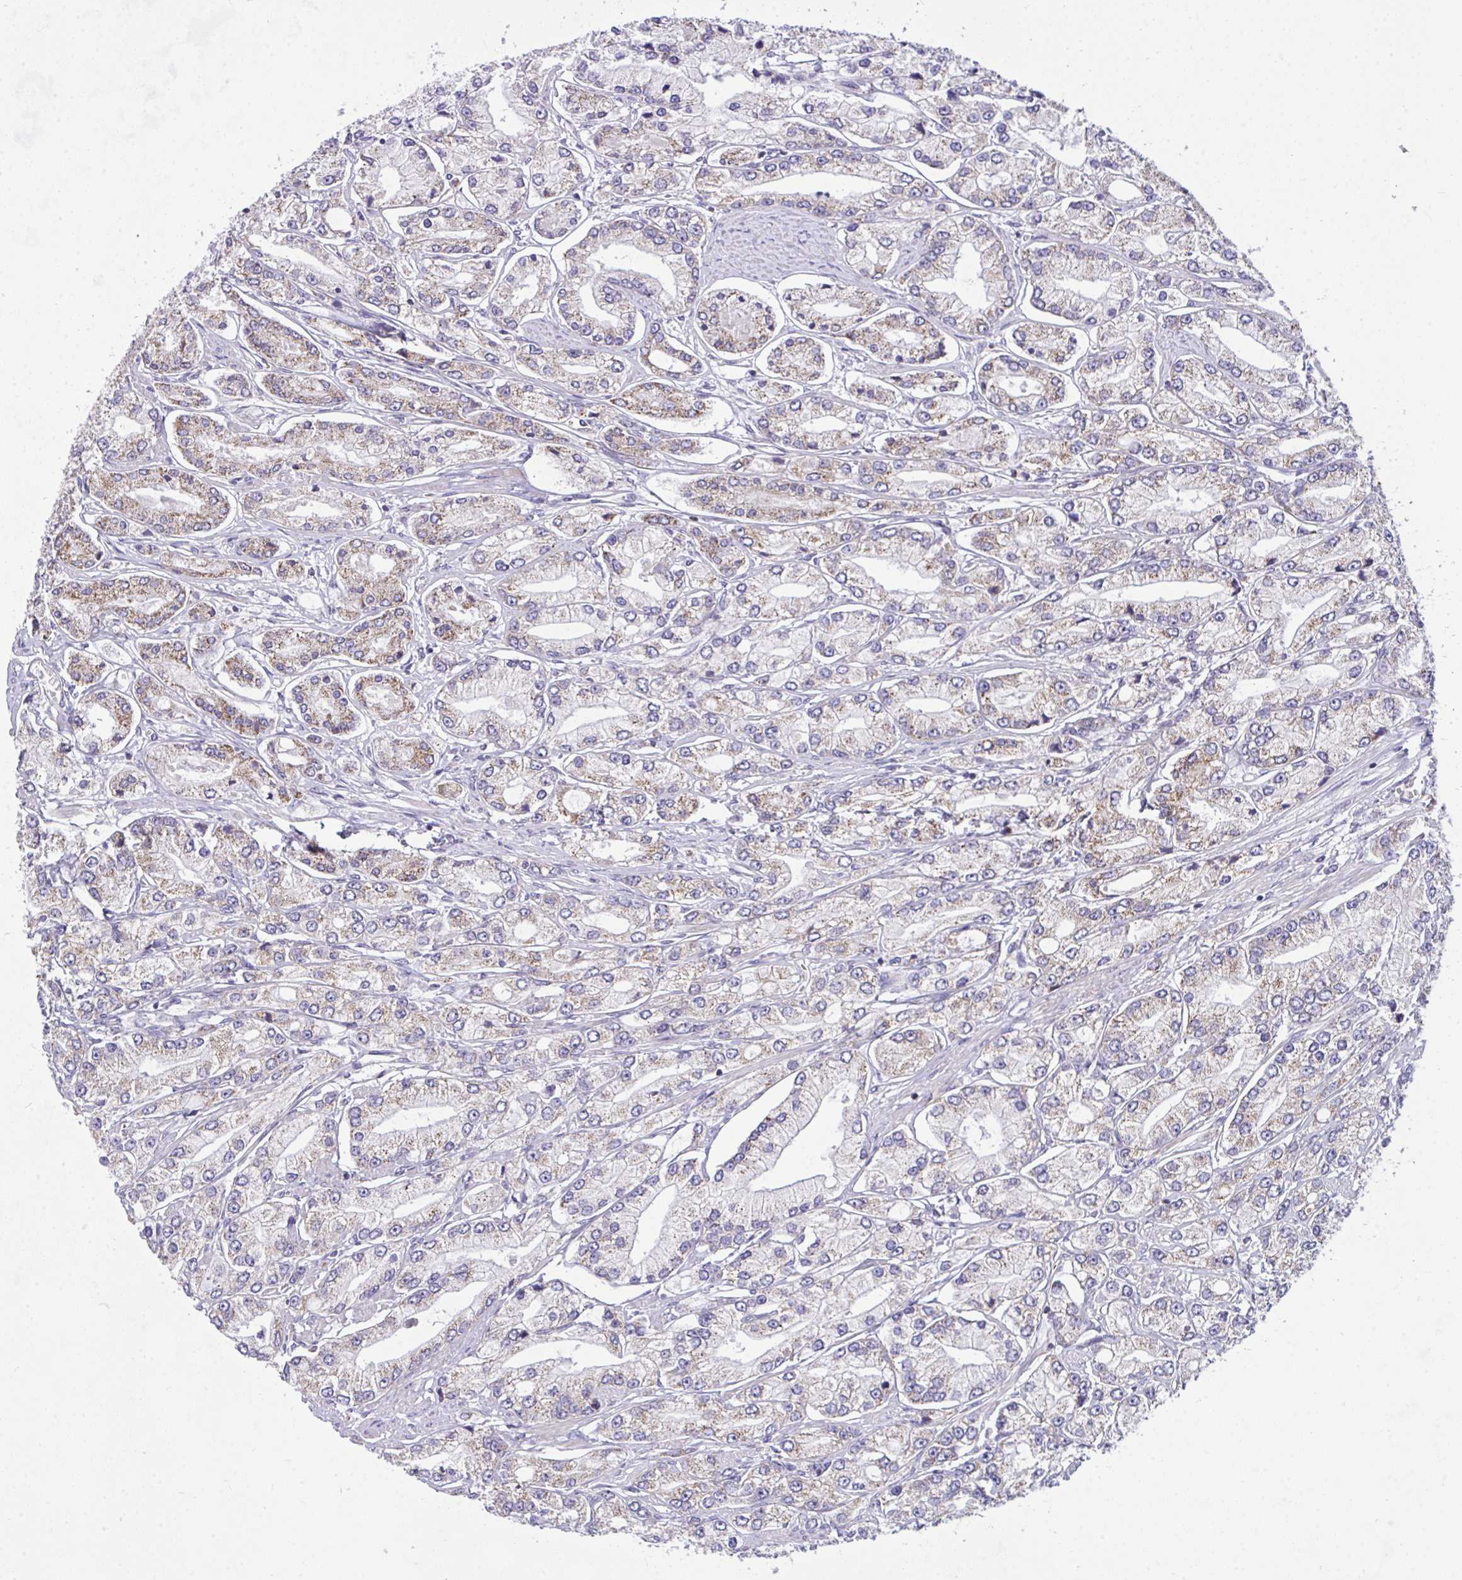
{"staining": {"intensity": "moderate", "quantity": "25%-75%", "location": "cytoplasmic/membranous"}, "tissue": "prostate cancer", "cell_type": "Tumor cells", "image_type": "cancer", "snomed": [{"axis": "morphology", "description": "Adenocarcinoma, High grade"}, {"axis": "topography", "description": "Prostate"}], "caption": "Immunohistochemistry staining of prostate adenocarcinoma (high-grade), which demonstrates medium levels of moderate cytoplasmic/membranous positivity in approximately 25%-75% of tumor cells indicating moderate cytoplasmic/membranous protein expression. The staining was performed using DAB (3,3'-diaminobenzidine) (brown) for protein detection and nuclei were counterstained in hematoxylin (blue).", "gene": "CEP63", "patient": {"sex": "male", "age": 66}}